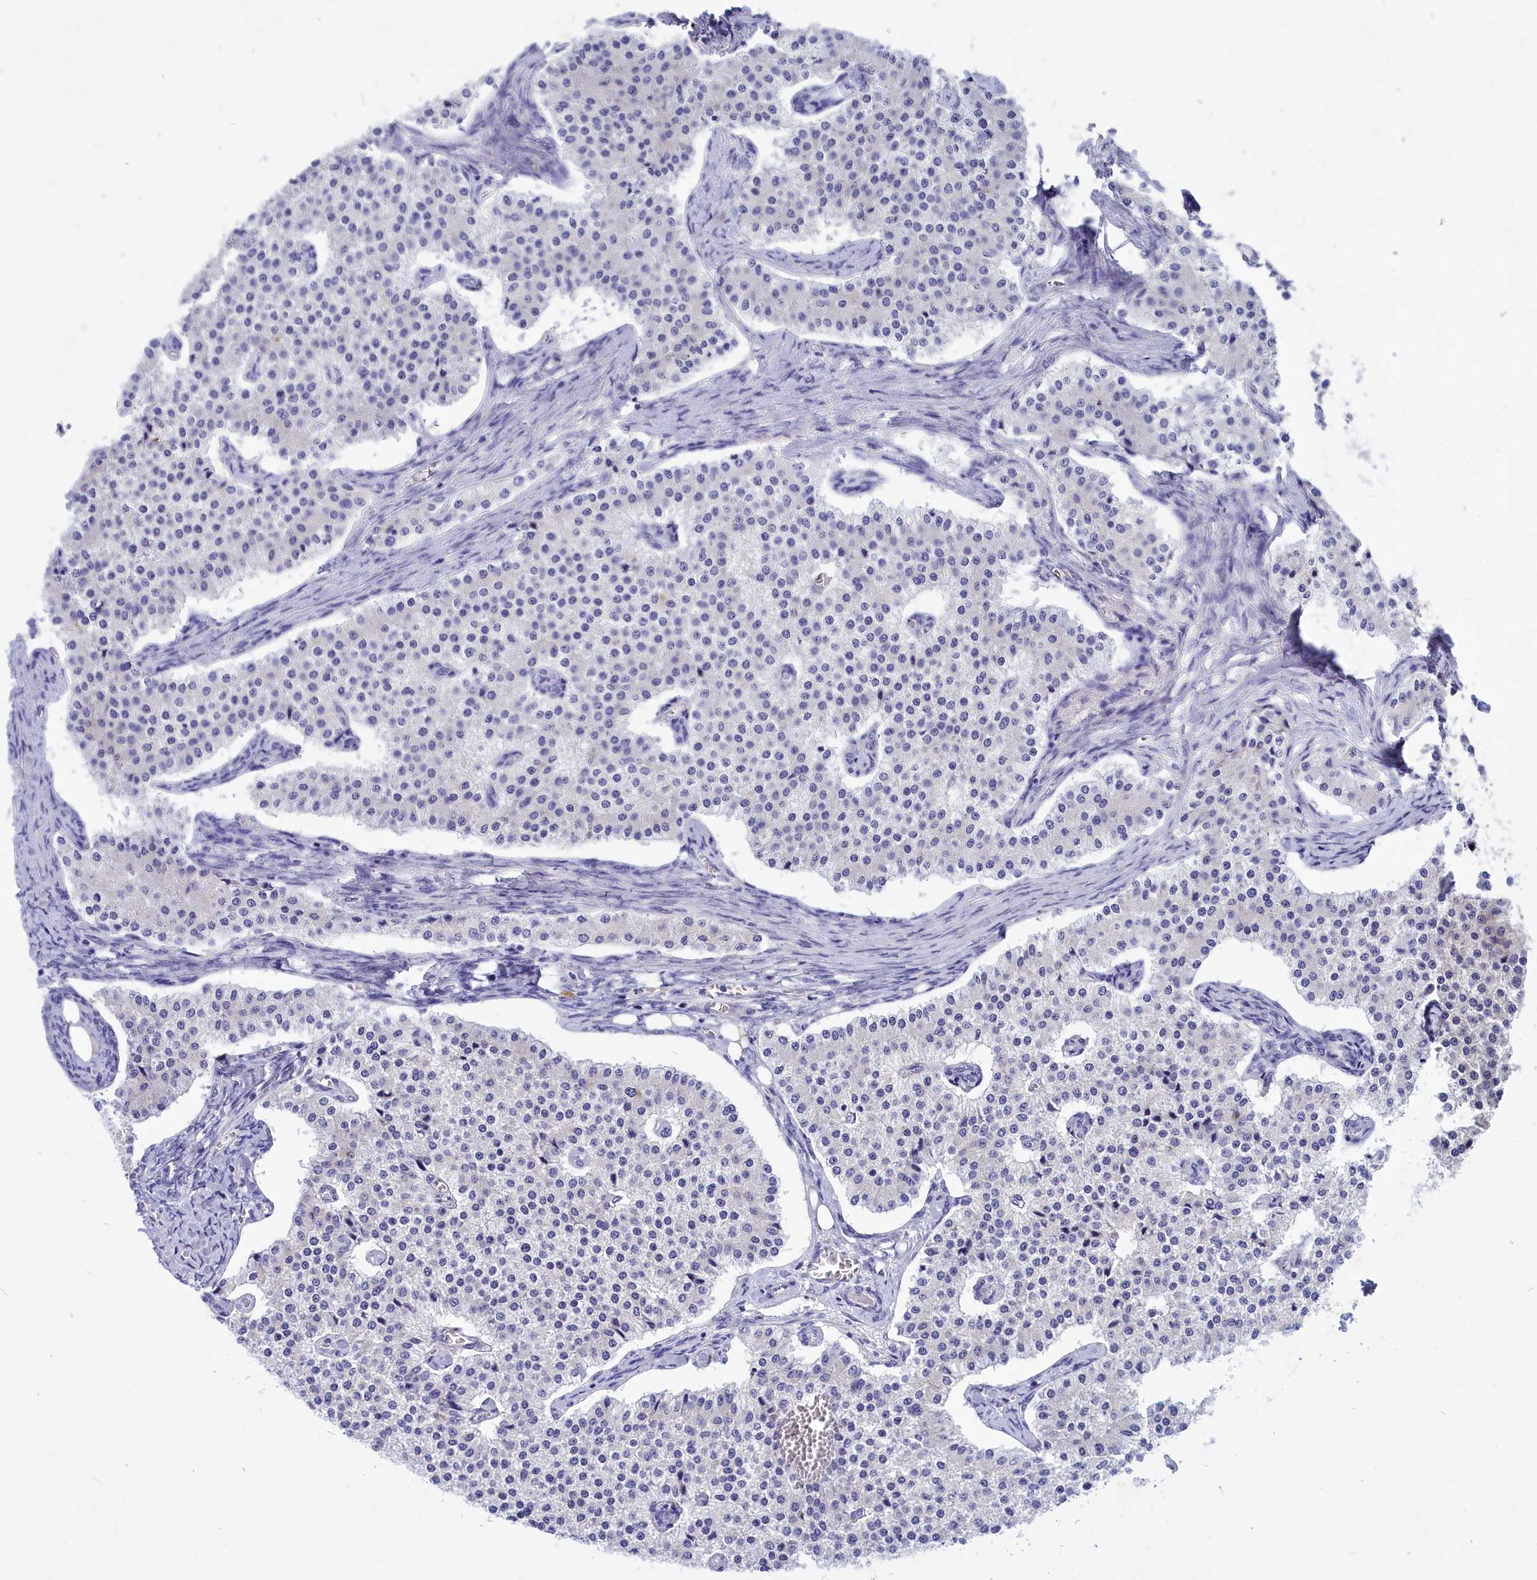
{"staining": {"intensity": "negative", "quantity": "none", "location": "none"}, "tissue": "carcinoid", "cell_type": "Tumor cells", "image_type": "cancer", "snomed": [{"axis": "morphology", "description": "Carcinoid, malignant, NOS"}, {"axis": "topography", "description": "Colon"}], "caption": "Immunohistochemical staining of human malignant carcinoid shows no significant expression in tumor cells.", "gene": "DEFB119", "patient": {"sex": "female", "age": 52}}